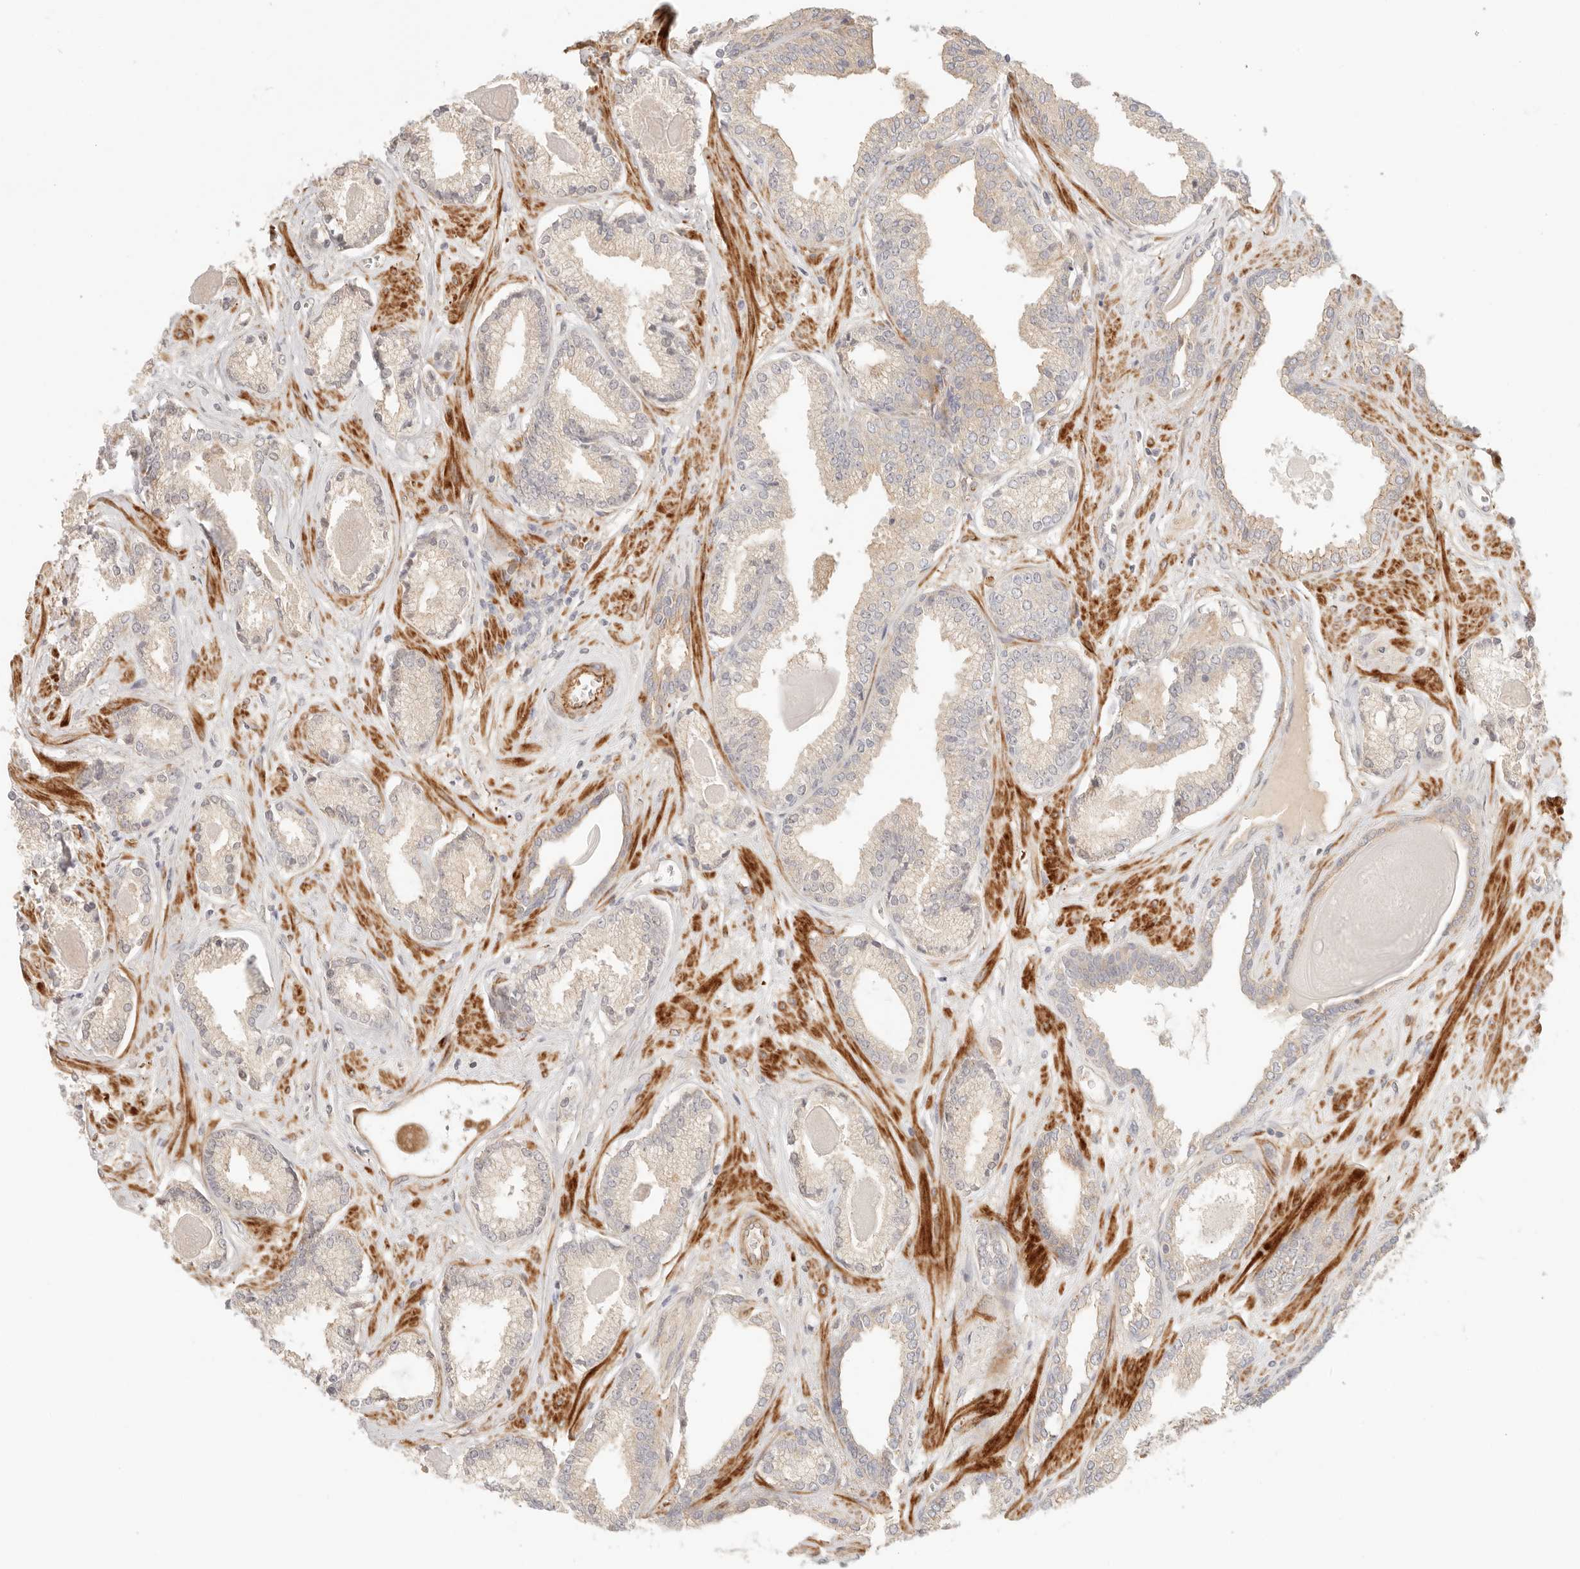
{"staining": {"intensity": "negative", "quantity": "none", "location": "none"}, "tissue": "prostate cancer", "cell_type": "Tumor cells", "image_type": "cancer", "snomed": [{"axis": "morphology", "description": "Adenocarcinoma, Low grade"}, {"axis": "topography", "description": "Prostate"}], "caption": "Histopathology image shows no significant protein staining in tumor cells of low-grade adenocarcinoma (prostate).", "gene": "IL1R2", "patient": {"sex": "male", "age": 70}}